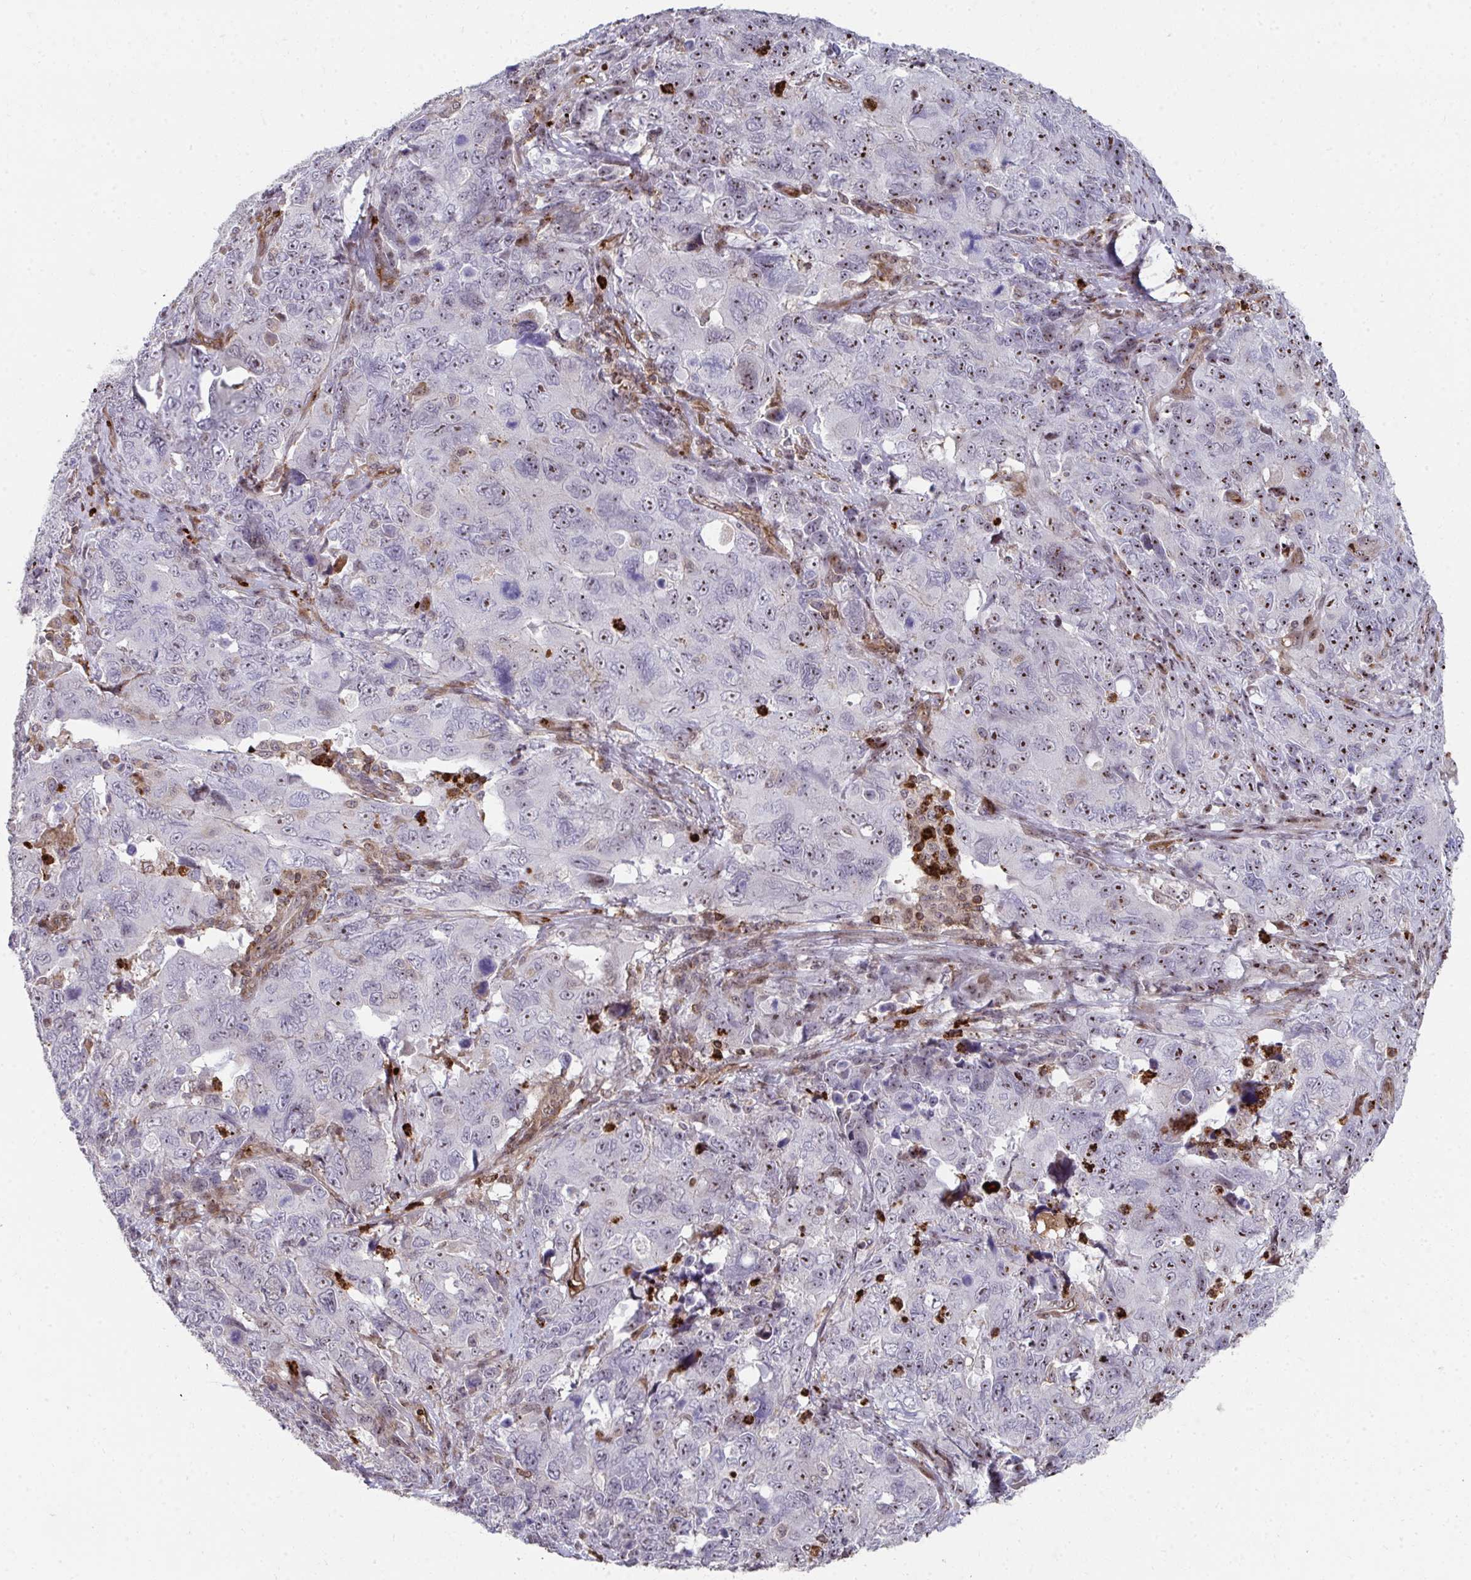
{"staining": {"intensity": "moderate", "quantity": "<25%", "location": "nuclear"}, "tissue": "cervical cancer", "cell_type": "Tumor cells", "image_type": "cancer", "snomed": [{"axis": "morphology", "description": "Adenocarcinoma, NOS"}, {"axis": "topography", "description": "Cervix"}], "caption": "Protein staining of cervical adenocarcinoma tissue demonstrates moderate nuclear positivity in about <25% of tumor cells. (brown staining indicates protein expression, while blue staining denotes nuclei).", "gene": "FOXN3", "patient": {"sex": "female", "age": 63}}